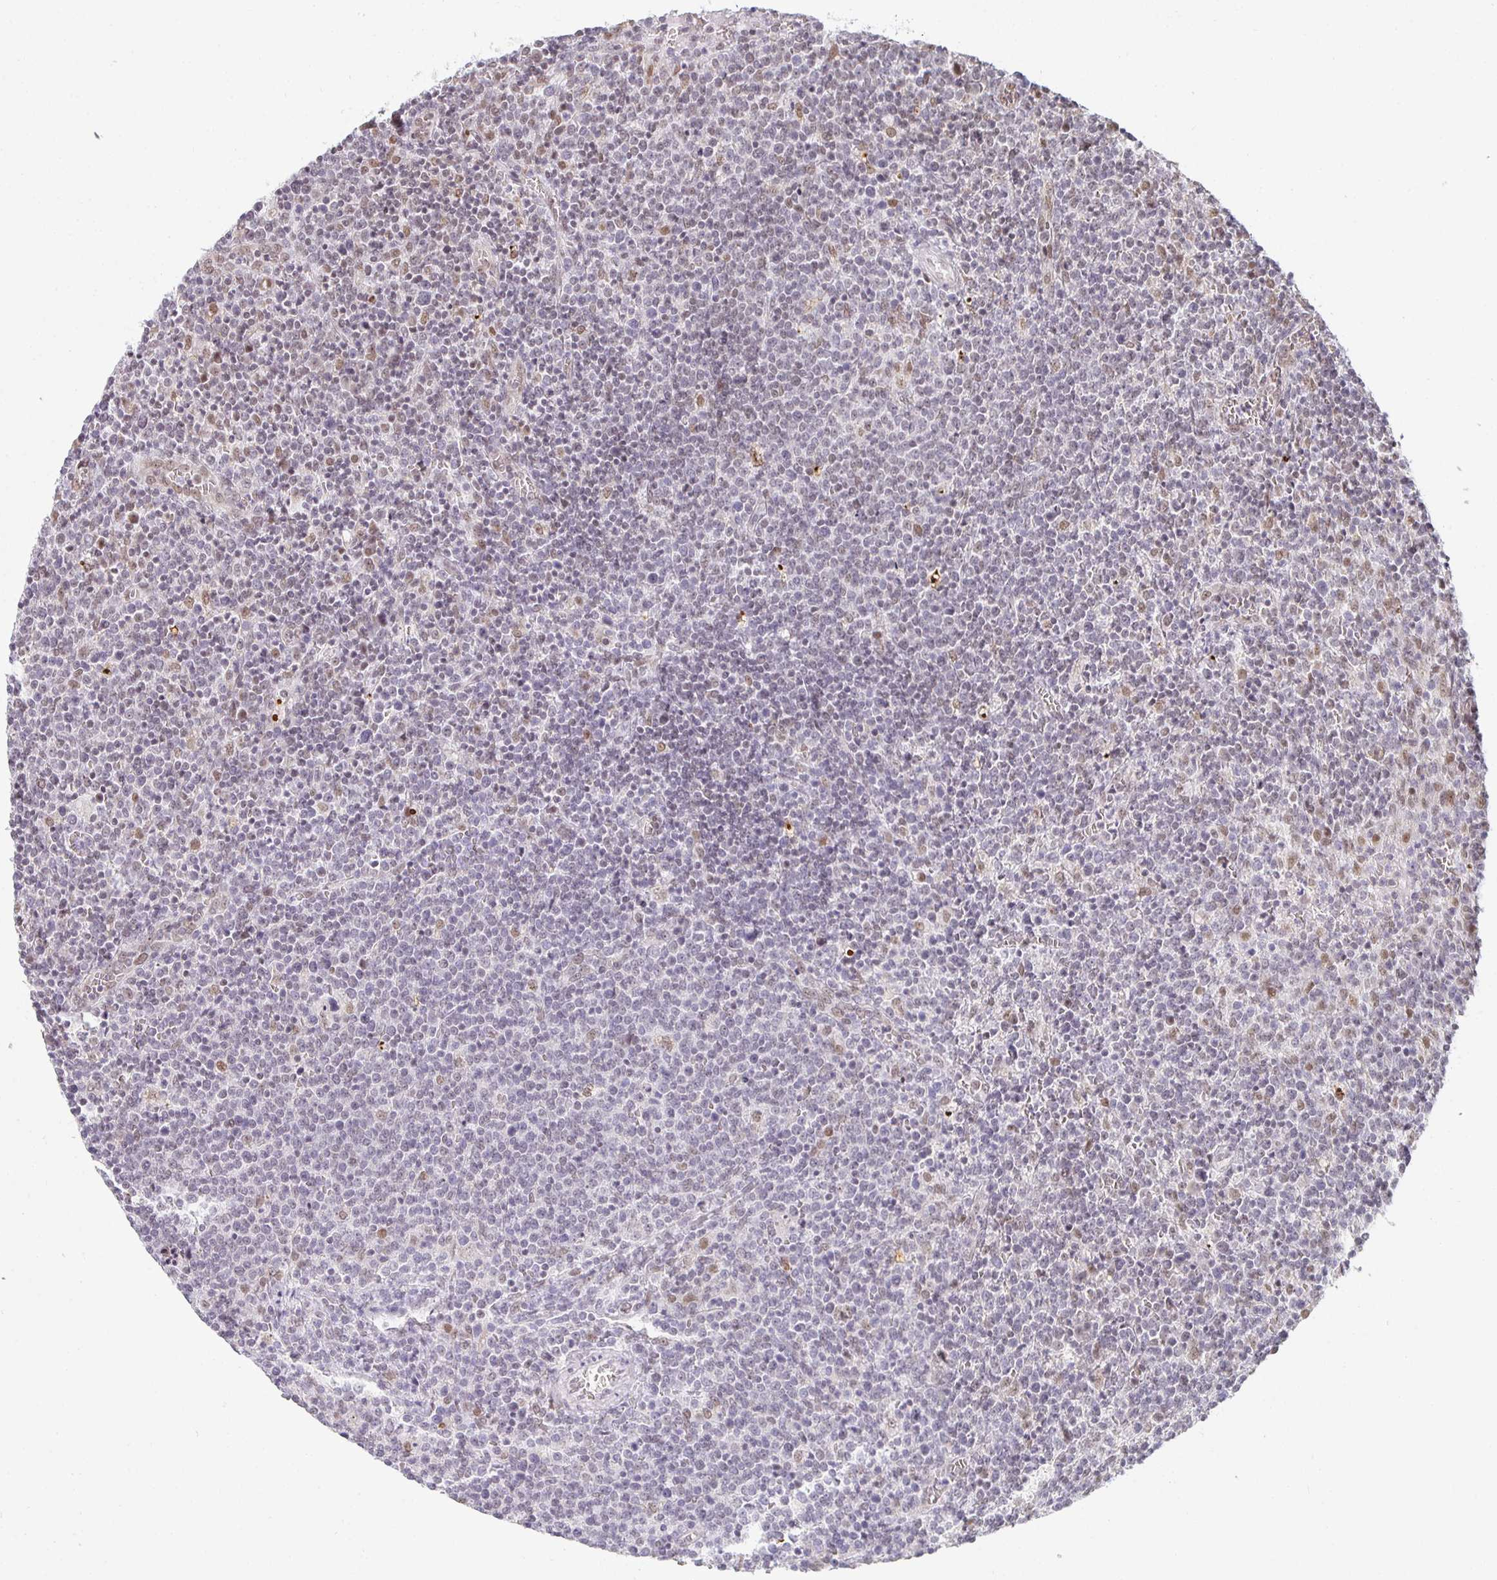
{"staining": {"intensity": "negative", "quantity": "none", "location": "none"}, "tissue": "lymphoma", "cell_type": "Tumor cells", "image_type": "cancer", "snomed": [{"axis": "morphology", "description": "Malignant lymphoma, non-Hodgkin's type, High grade"}, {"axis": "topography", "description": "Lymph node"}], "caption": "The image exhibits no staining of tumor cells in lymphoma.", "gene": "SMARCA2", "patient": {"sex": "male", "age": 61}}